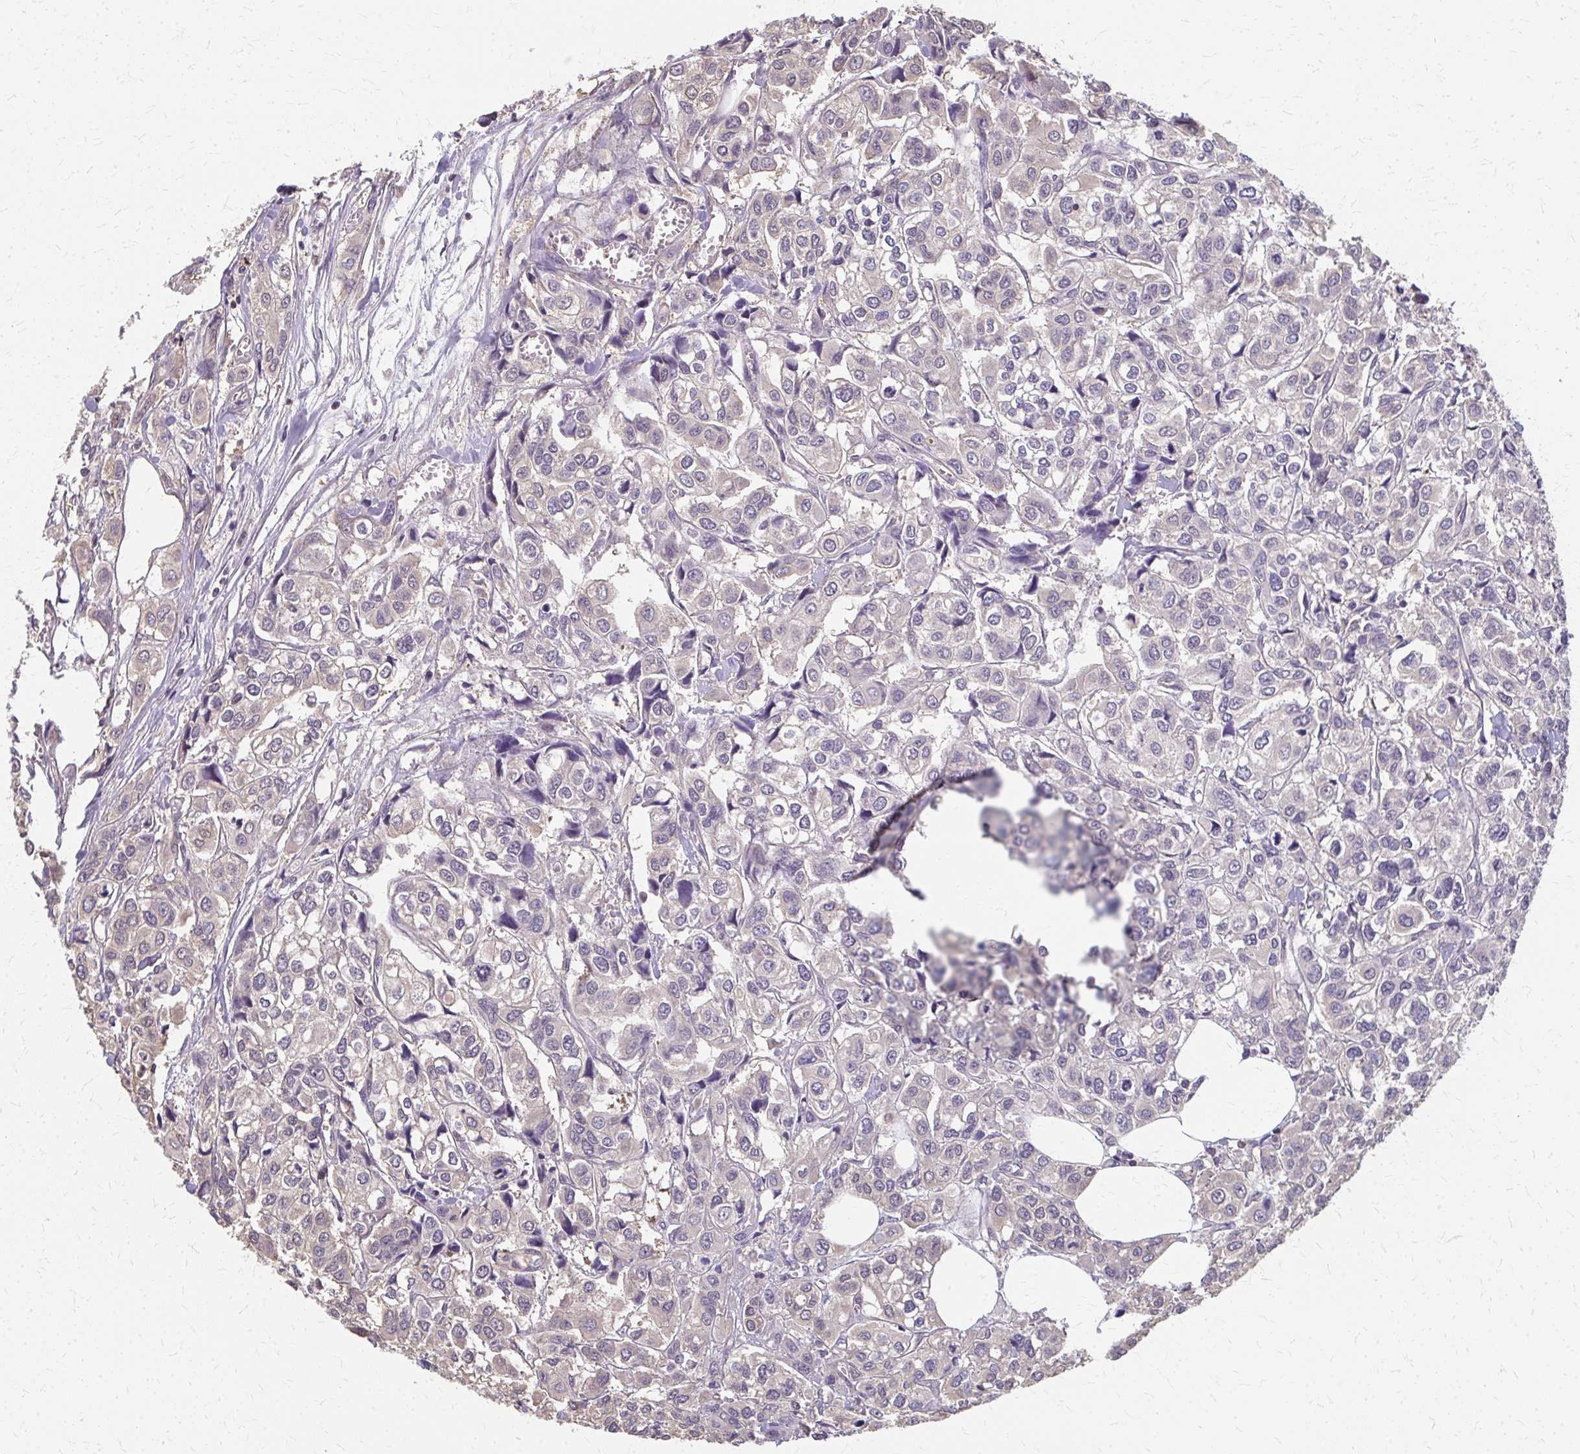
{"staining": {"intensity": "negative", "quantity": "none", "location": "none"}, "tissue": "urothelial cancer", "cell_type": "Tumor cells", "image_type": "cancer", "snomed": [{"axis": "morphology", "description": "Urothelial carcinoma, High grade"}, {"axis": "topography", "description": "Urinary bladder"}], "caption": "Image shows no protein staining in tumor cells of high-grade urothelial carcinoma tissue.", "gene": "RABGAP1L", "patient": {"sex": "male", "age": 67}}